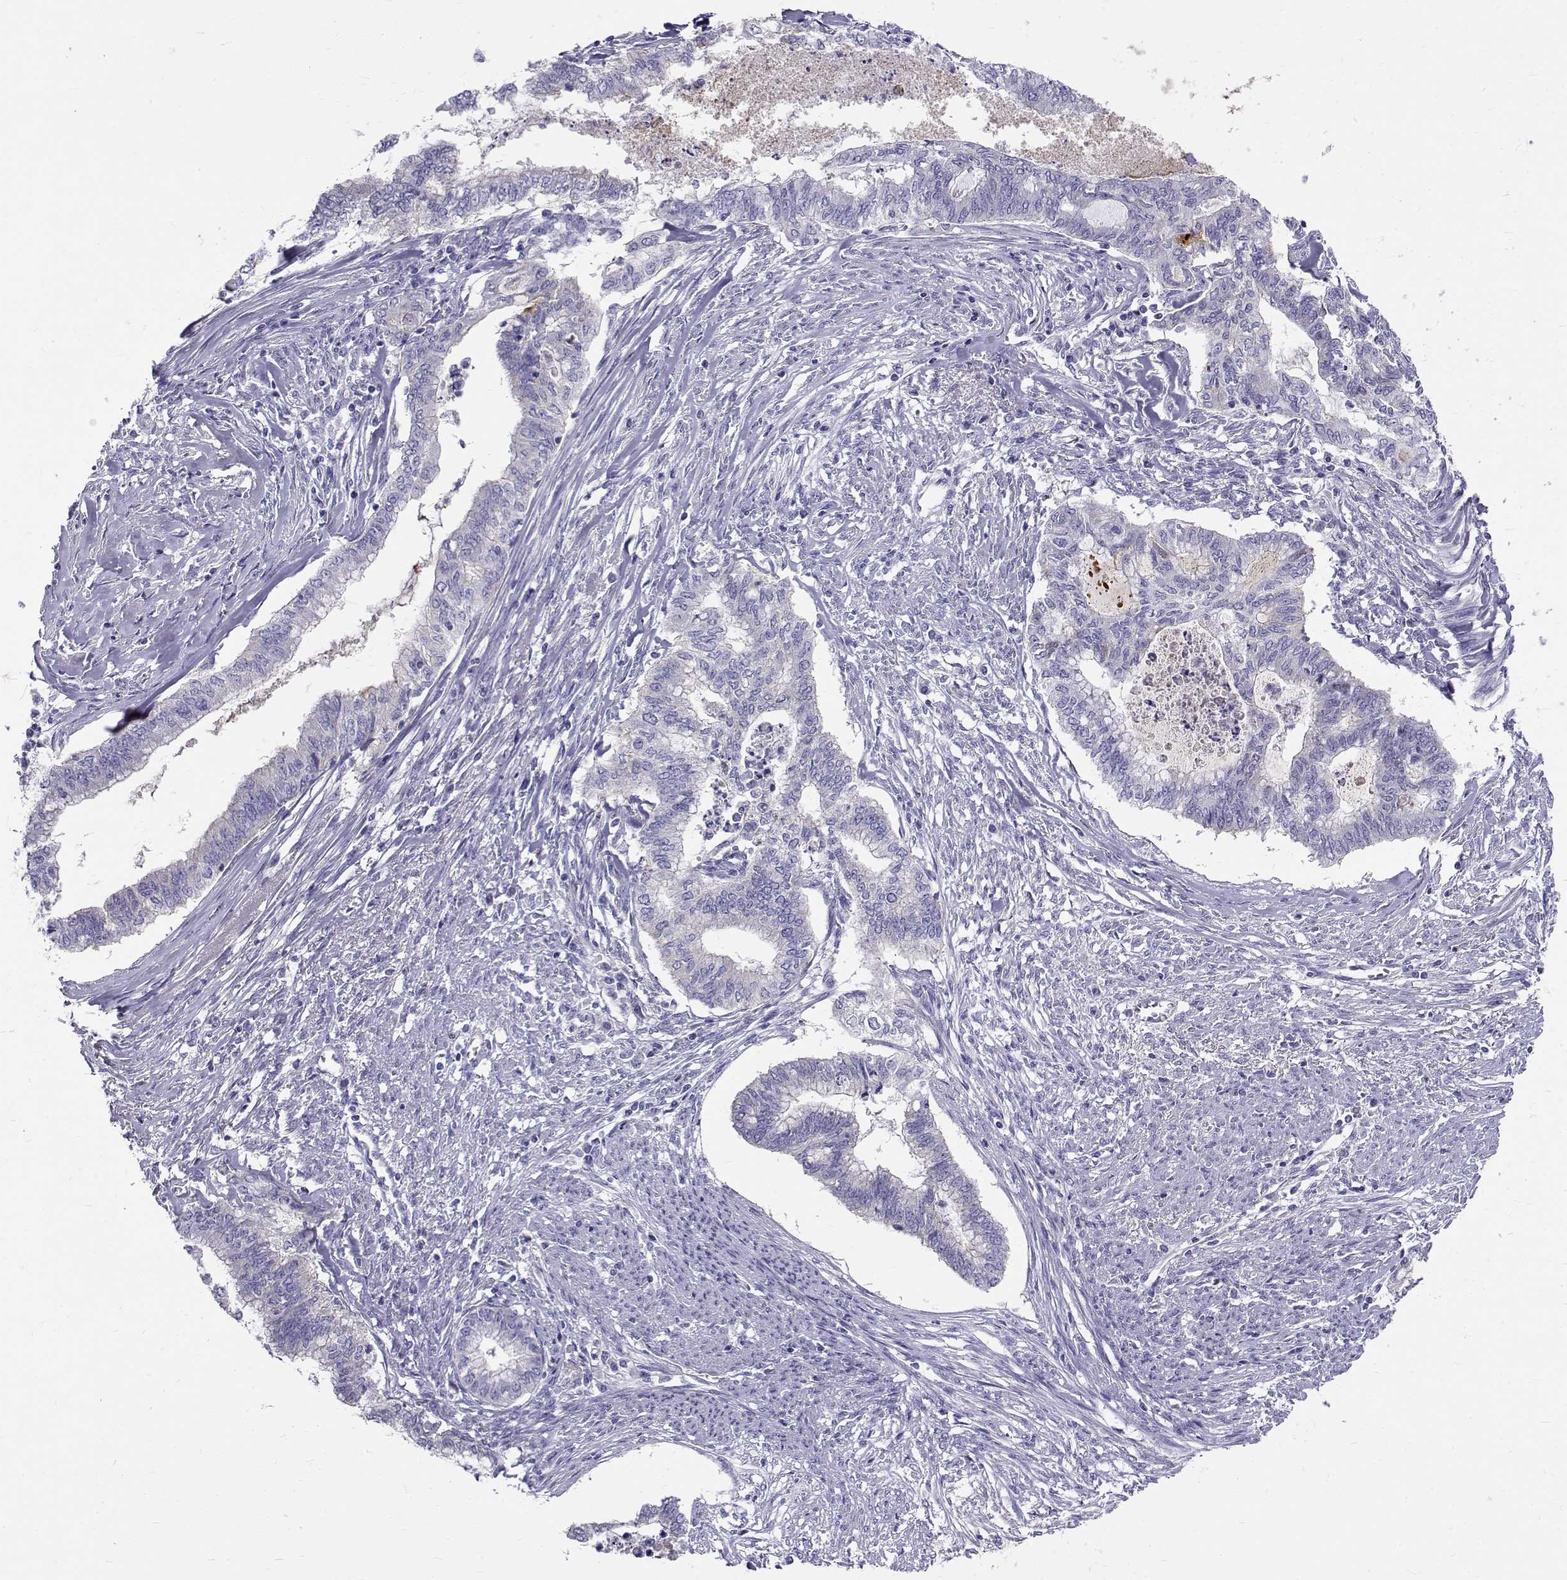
{"staining": {"intensity": "negative", "quantity": "none", "location": "none"}, "tissue": "endometrial cancer", "cell_type": "Tumor cells", "image_type": "cancer", "snomed": [{"axis": "morphology", "description": "Adenocarcinoma, NOS"}, {"axis": "topography", "description": "Endometrium"}], "caption": "Immunohistochemistry (IHC) of adenocarcinoma (endometrial) reveals no expression in tumor cells.", "gene": "IGSF1", "patient": {"sex": "female", "age": 79}}